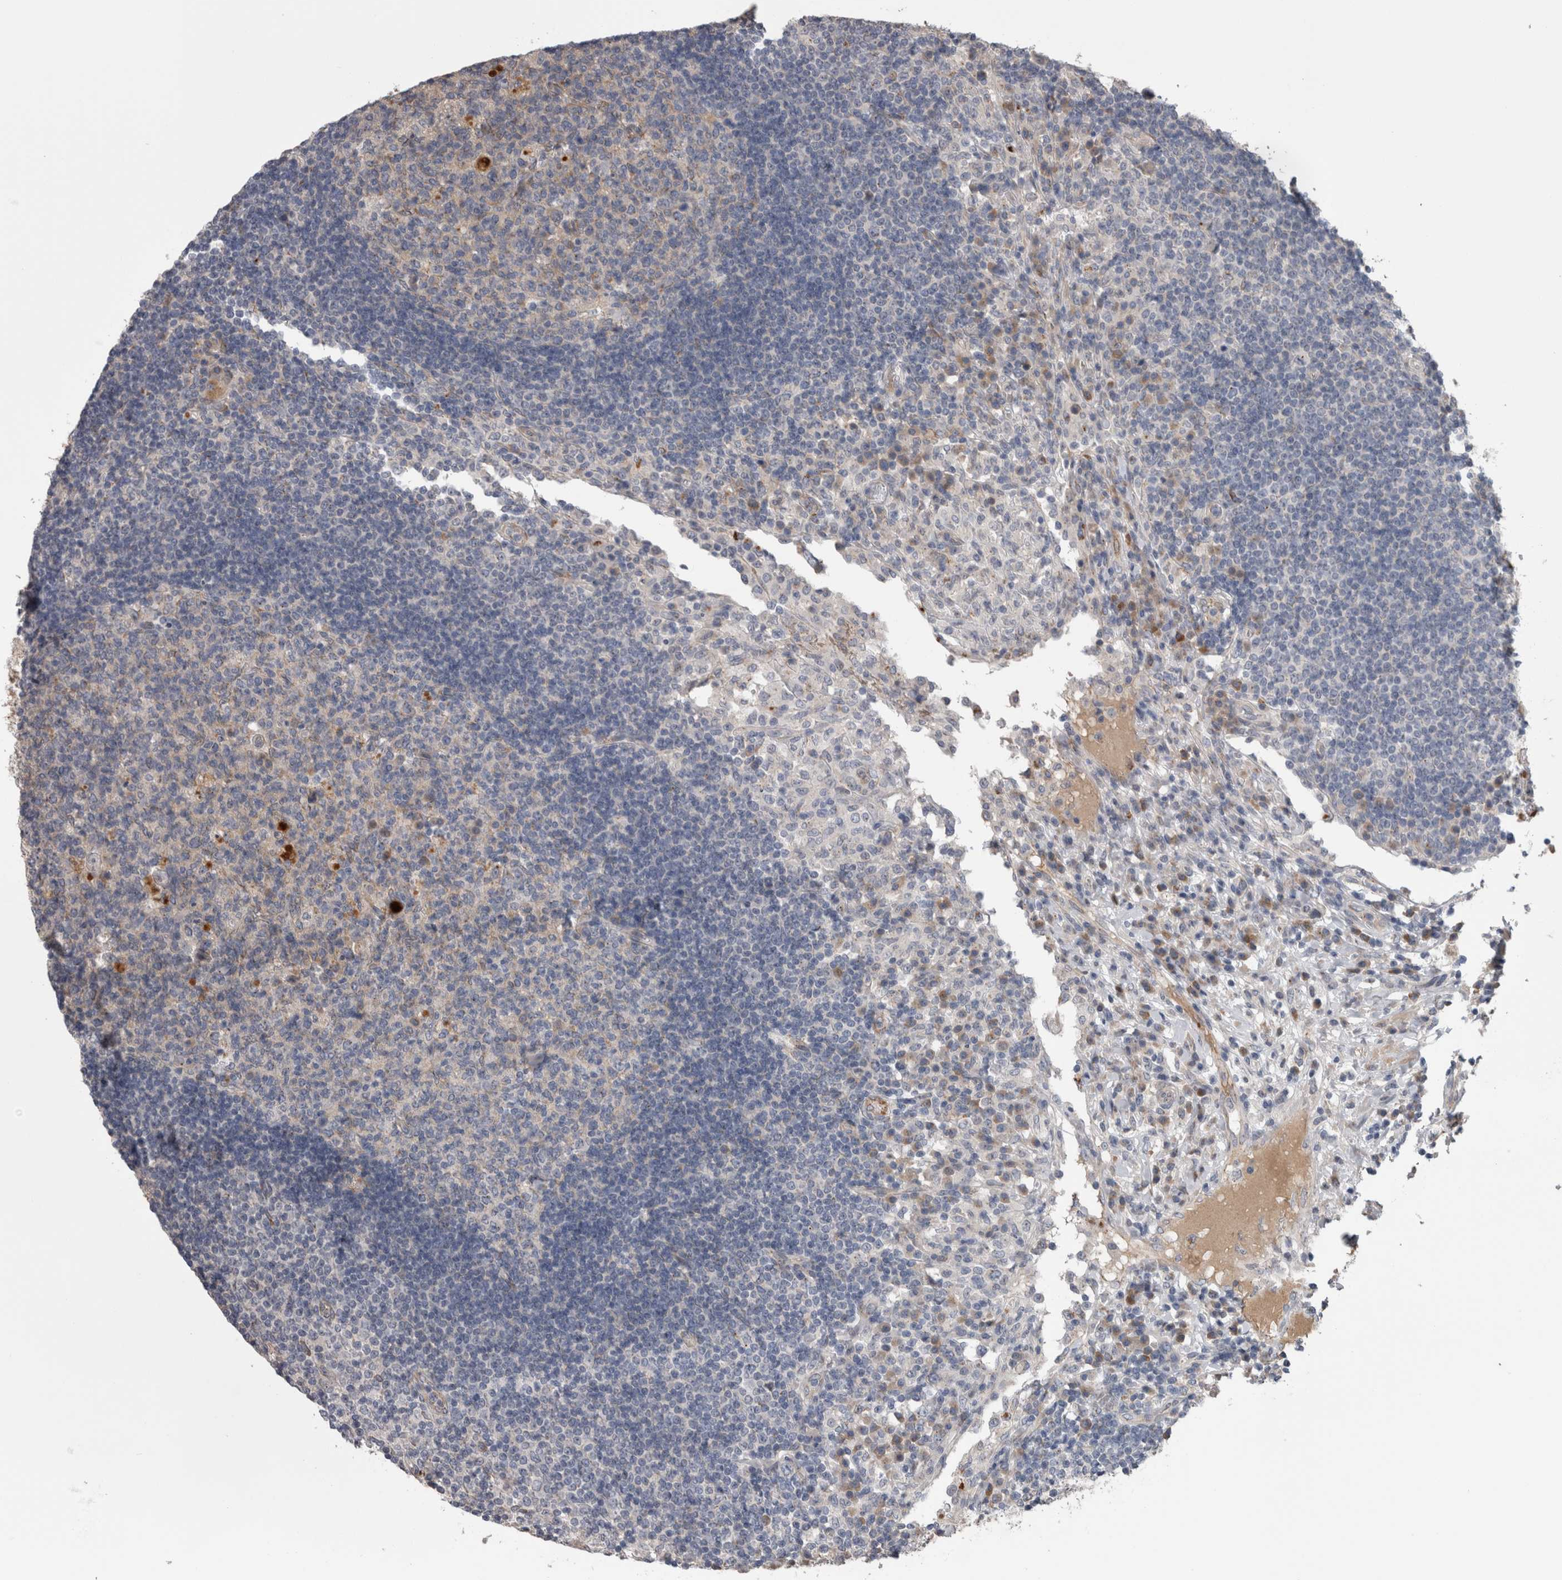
{"staining": {"intensity": "weak", "quantity": "<25%", "location": "cytoplasmic/membranous"}, "tissue": "lymph node", "cell_type": "Germinal center cells", "image_type": "normal", "snomed": [{"axis": "morphology", "description": "Normal tissue, NOS"}, {"axis": "topography", "description": "Lymph node"}], "caption": "Germinal center cells show no significant protein expression in normal lymph node. Nuclei are stained in blue.", "gene": "STC1", "patient": {"sex": "female", "age": 53}}